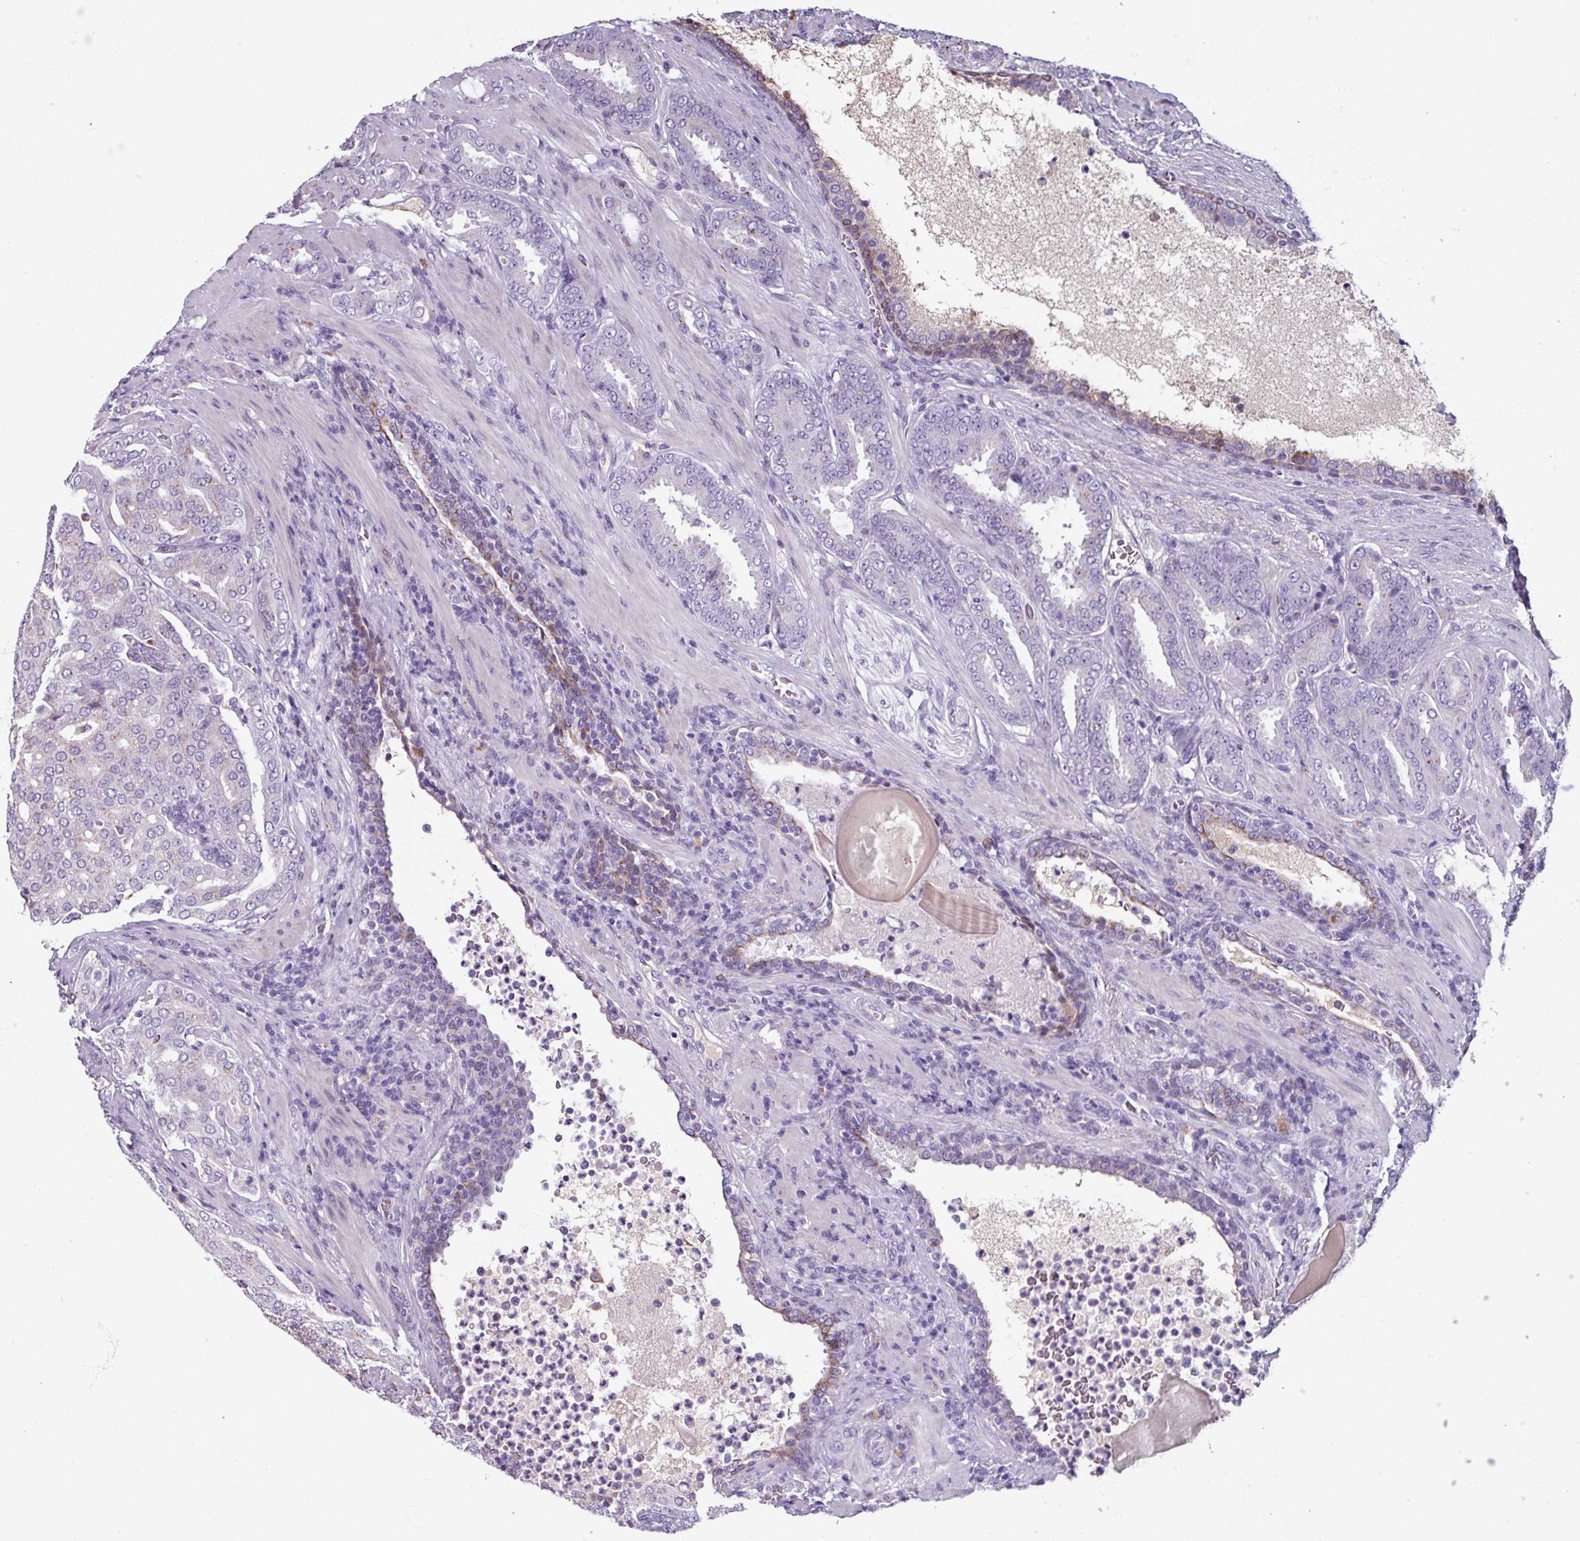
{"staining": {"intensity": "negative", "quantity": "none", "location": "none"}, "tissue": "prostate cancer", "cell_type": "Tumor cells", "image_type": "cancer", "snomed": [{"axis": "morphology", "description": "Adenocarcinoma, High grade"}, {"axis": "topography", "description": "Prostate"}], "caption": "There is no significant expression in tumor cells of prostate cancer (adenocarcinoma (high-grade)).", "gene": "SPESP1", "patient": {"sex": "male", "age": 68}}